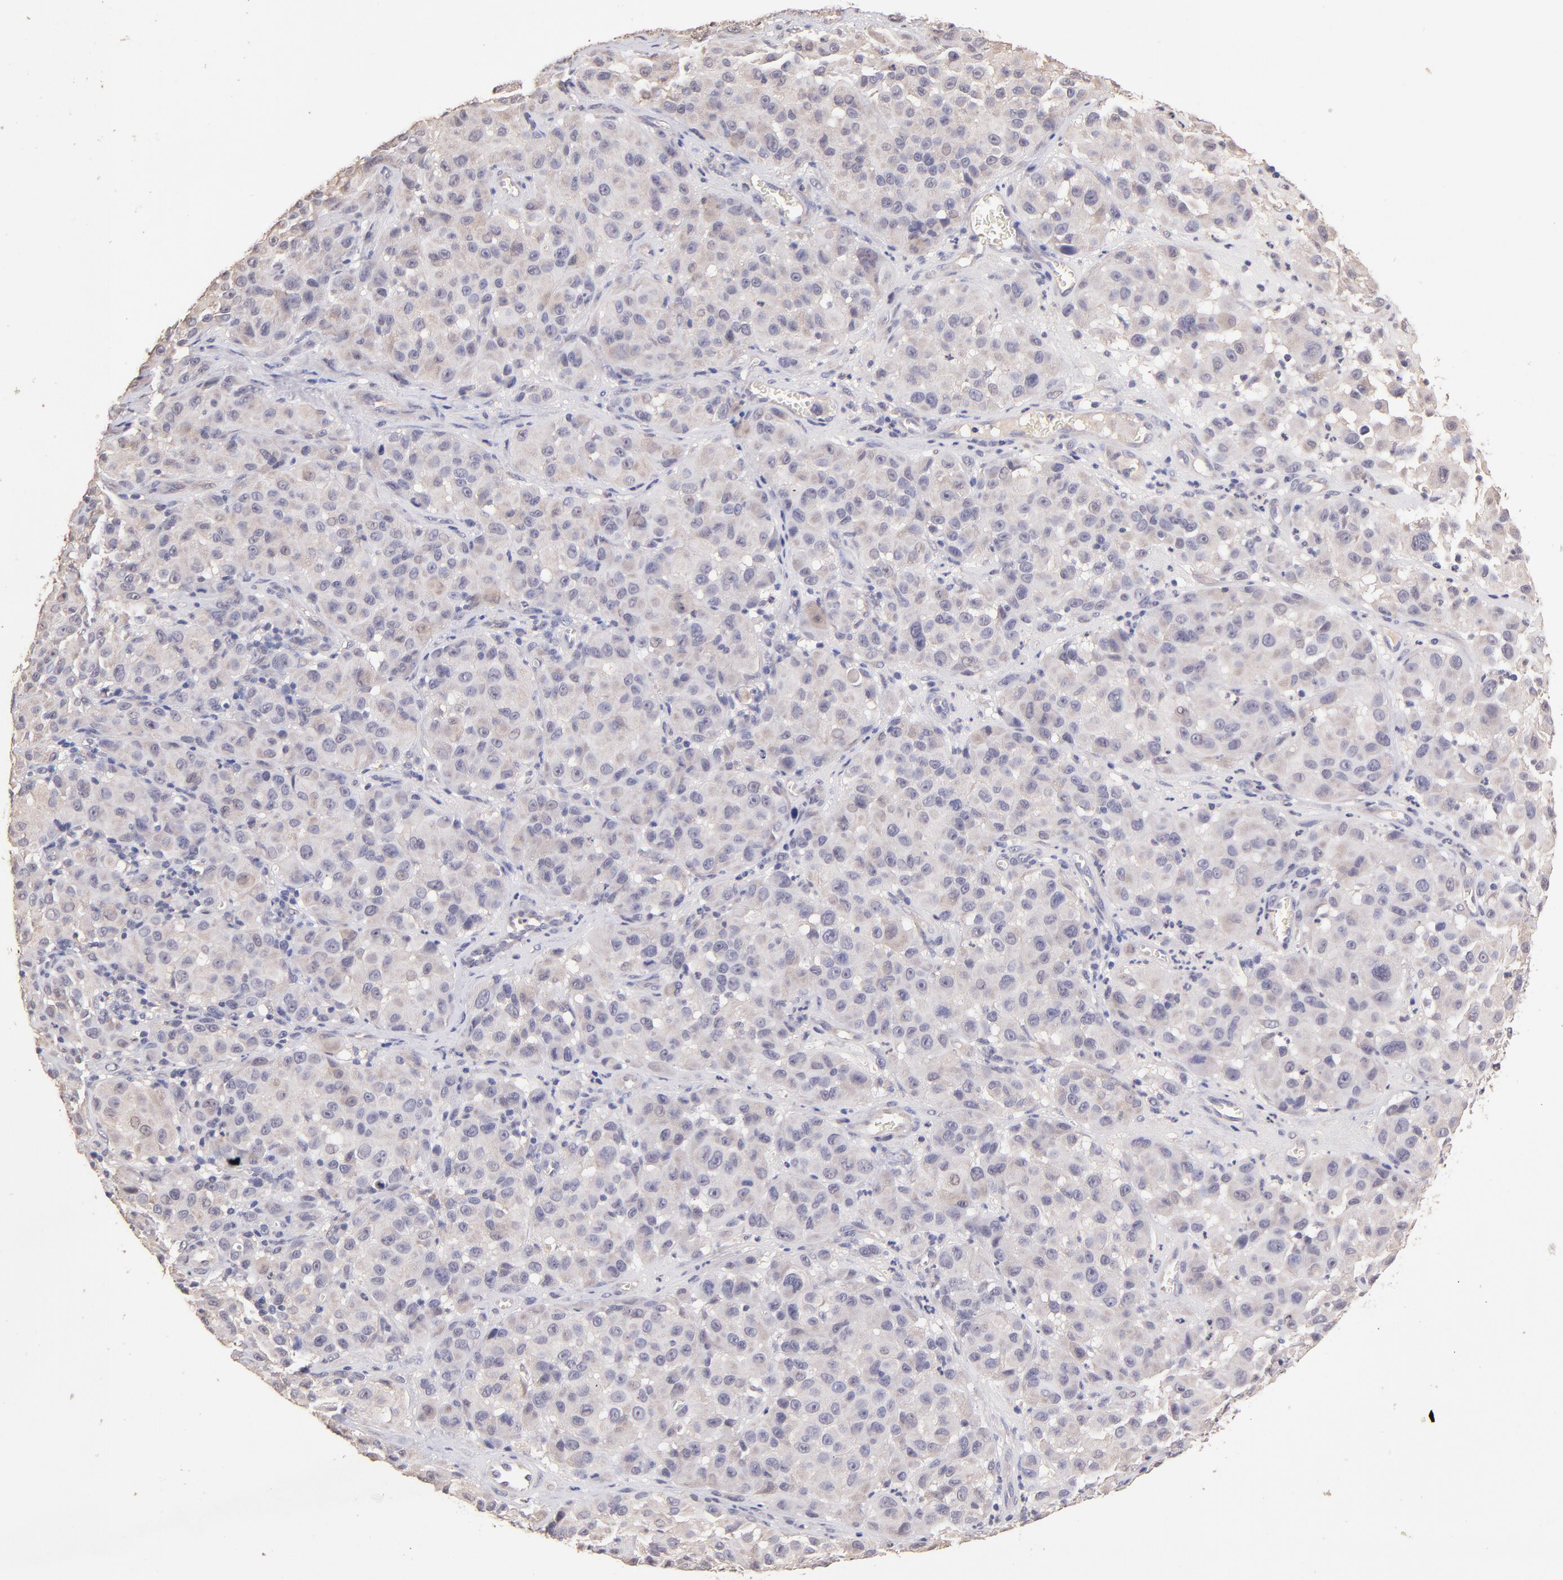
{"staining": {"intensity": "negative", "quantity": "none", "location": "none"}, "tissue": "melanoma", "cell_type": "Tumor cells", "image_type": "cancer", "snomed": [{"axis": "morphology", "description": "Malignant melanoma, NOS"}, {"axis": "topography", "description": "Skin"}], "caption": "Immunohistochemistry of human melanoma displays no expression in tumor cells.", "gene": "RNASEL", "patient": {"sex": "female", "age": 21}}